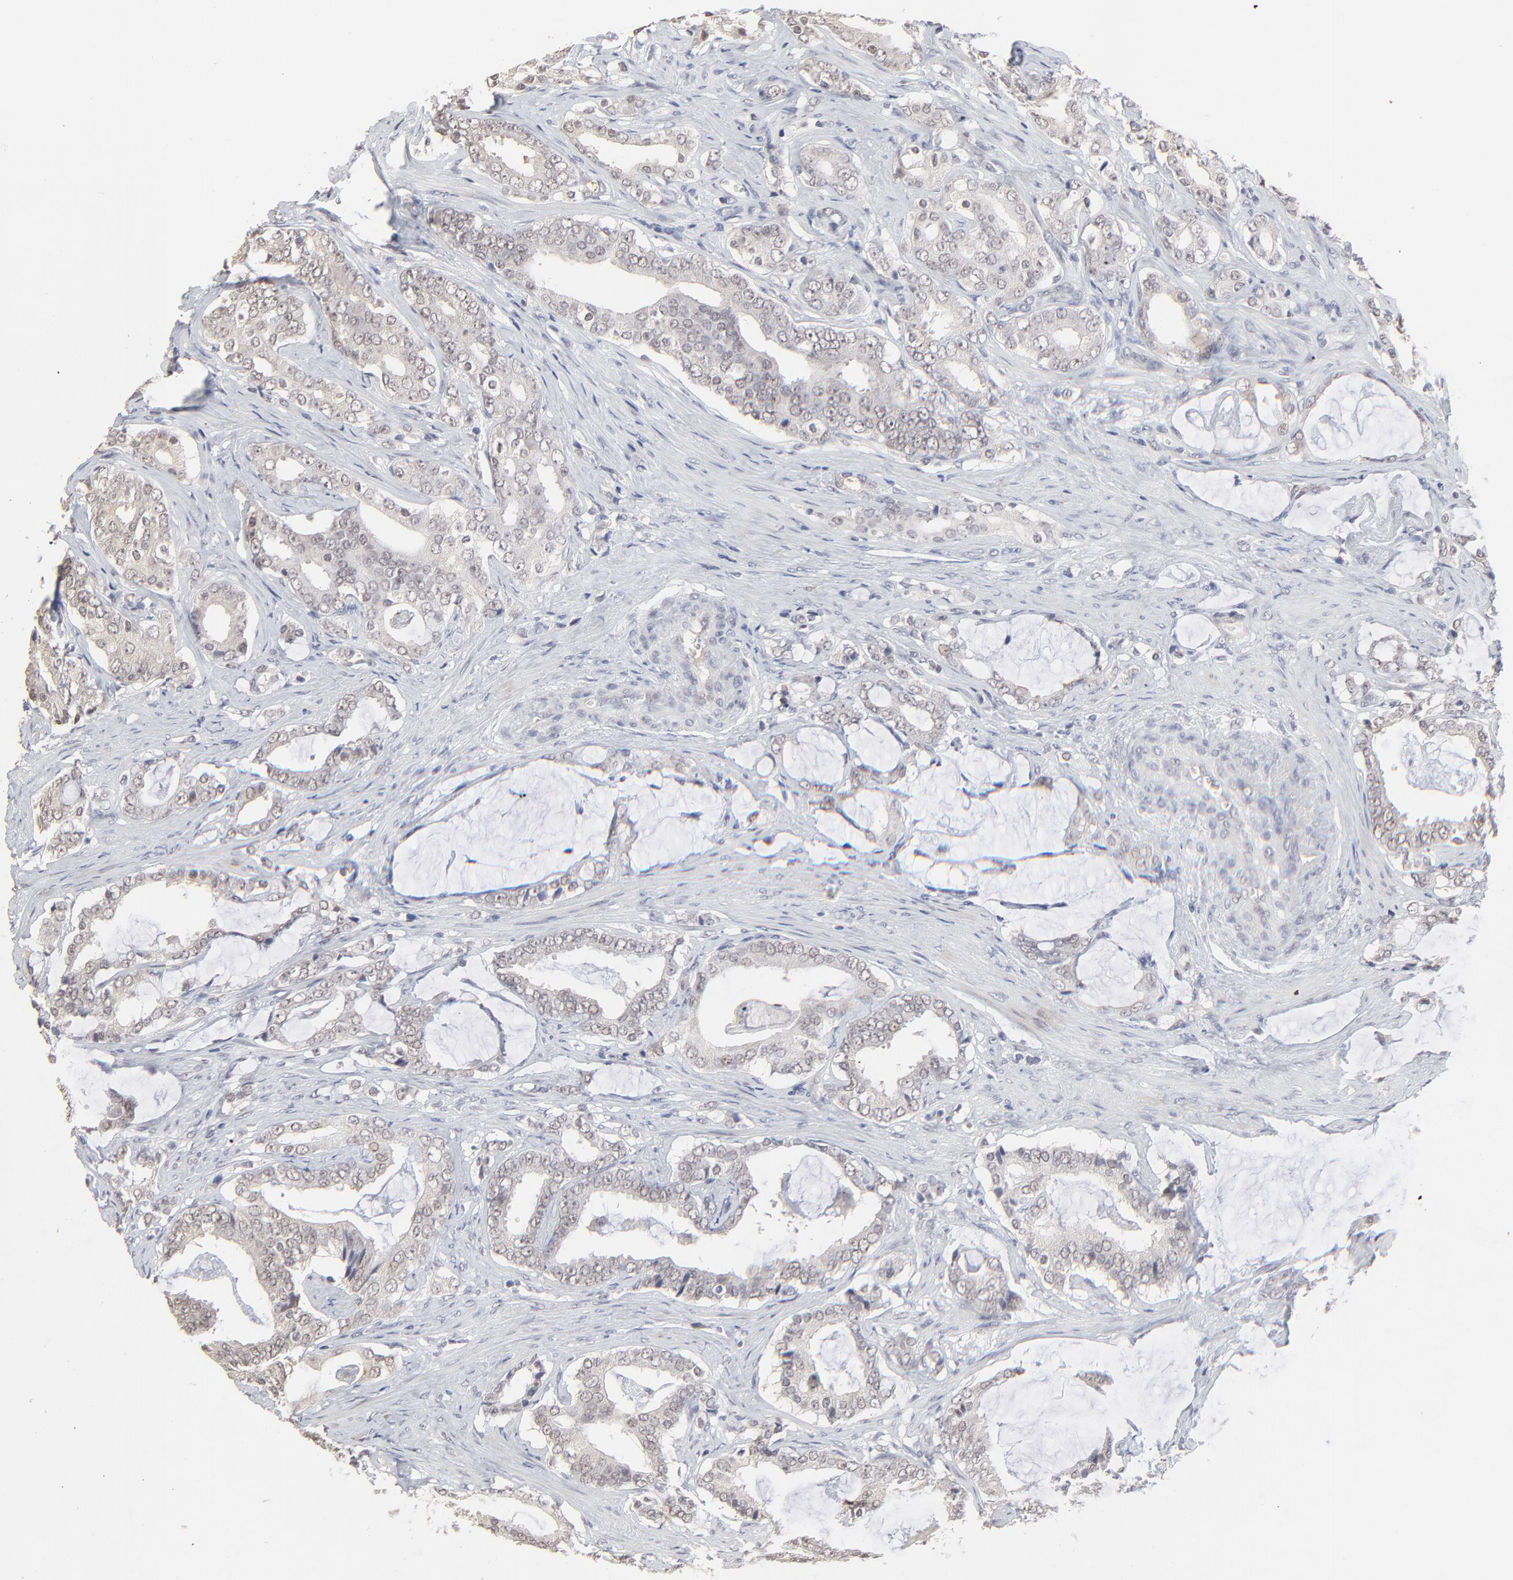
{"staining": {"intensity": "weak", "quantity": "<25%", "location": "cytoplasmic/membranous"}, "tissue": "prostate cancer", "cell_type": "Tumor cells", "image_type": "cancer", "snomed": [{"axis": "morphology", "description": "Adenocarcinoma, Low grade"}, {"axis": "topography", "description": "Prostate"}], "caption": "High power microscopy photomicrograph of an immunohistochemistry (IHC) histopathology image of adenocarcinoma (low-grade) (prostate), revealing no significant expression in tumor cells.", "gene": "FAM199X", "patient": {"sex": "male", "age": 59}}